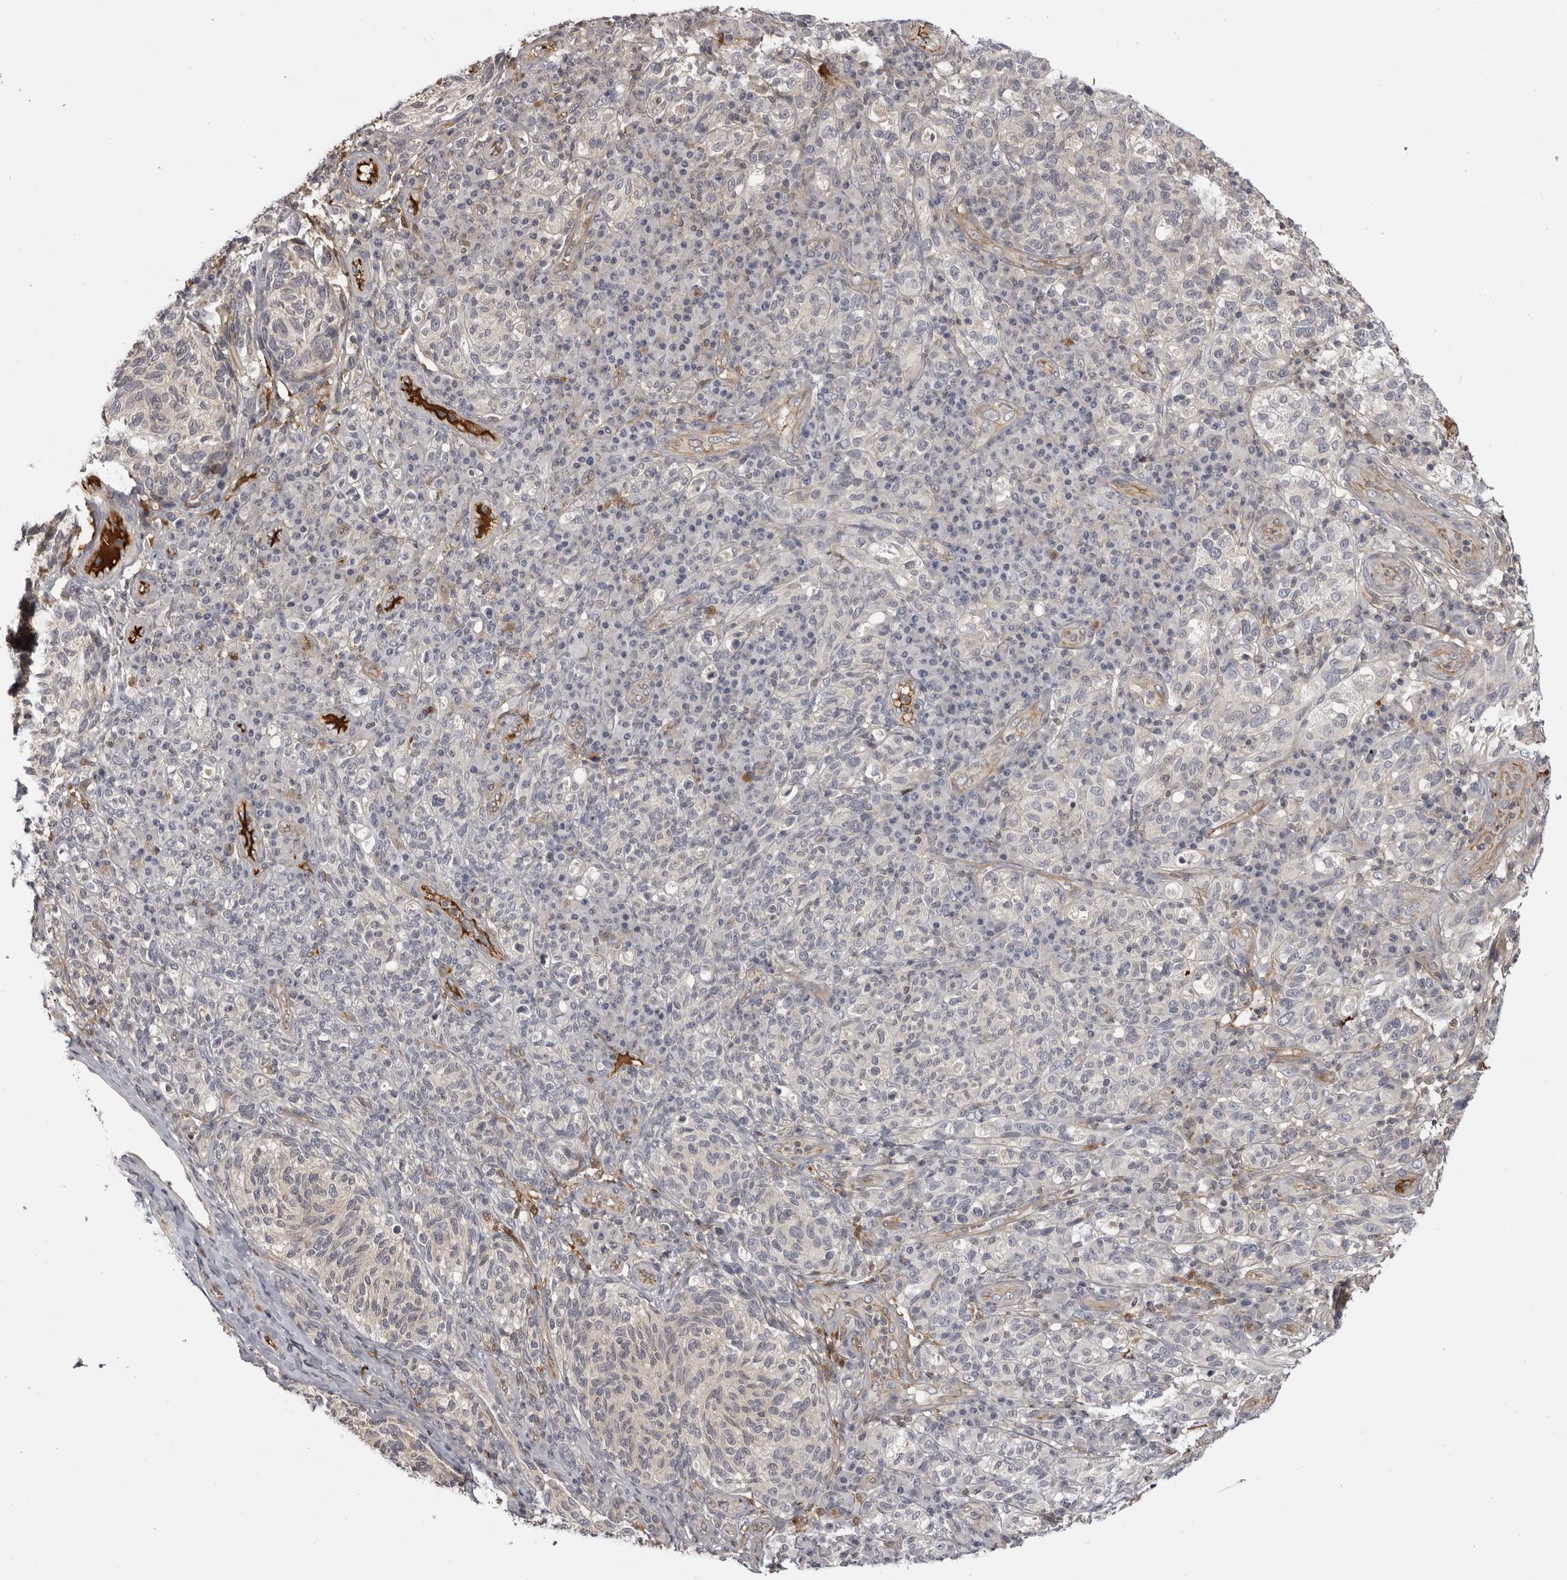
{"staining": {"intensity": "negative", "quantity": "none", "location": "none"}, "tissue": "melanoma", "cell_type": "Tumor cells", "image_type": "cancer", "snomed": [{"axis": "morphology", "description": "Malignant melanoma, NOS"}, {"axis": "topography", "description": "Skin"}], "caption": "Immunohistochemistry photomicrograph of malignant melanoma stained for a protein (brown), which exhibits no expression in tumor cells.", "gene": "PLEKHF2", "patient": {"sex": "female", "age": 73}}